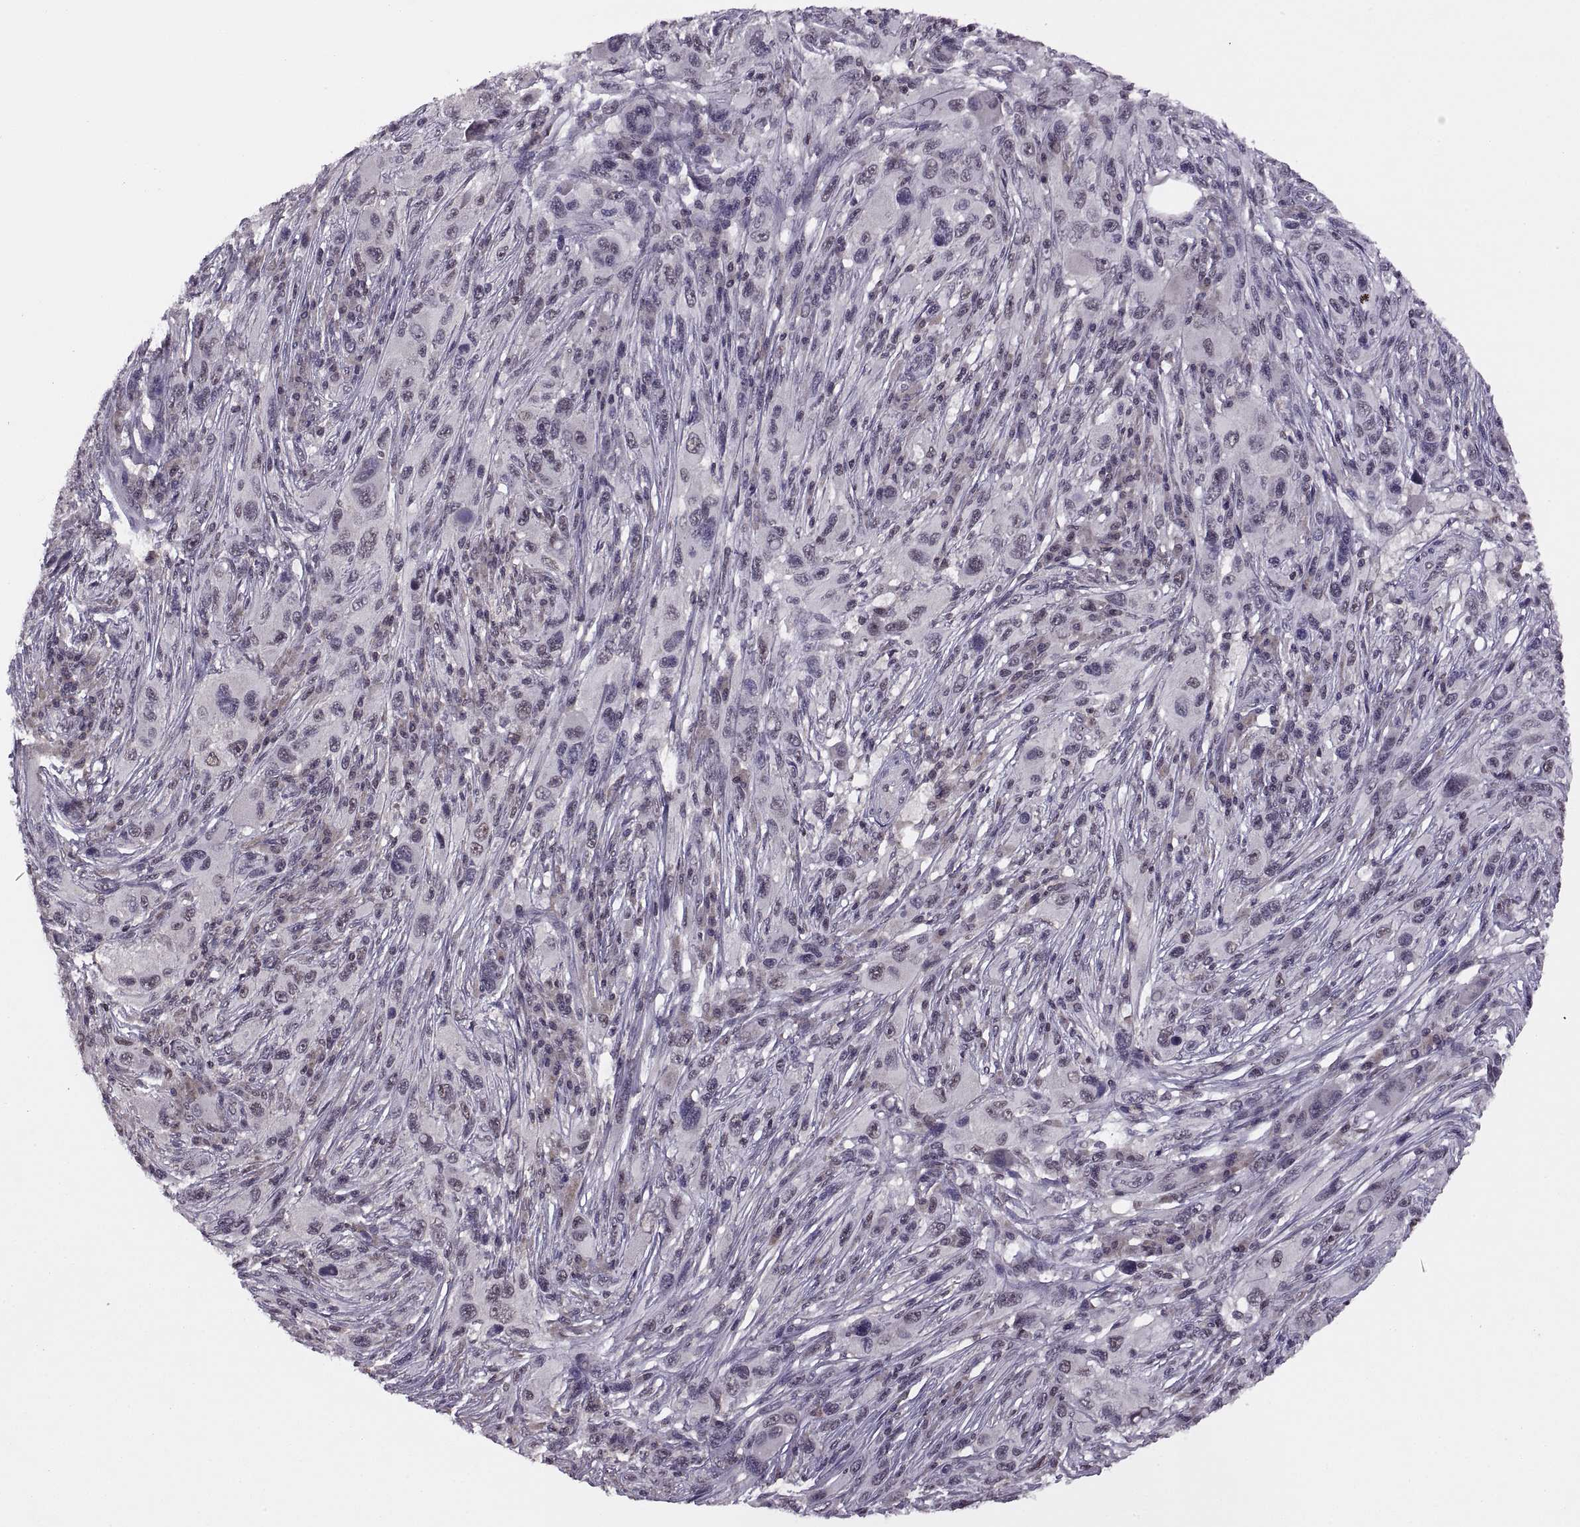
{"staining": {"intensity": "negative", "quantity": "none", "location": "none"}, "tissue": "melanoma", "cell_type": "Tumor cells", "image_type": "cancer", "snomed": [{"axis": "morphology", "description": "Malignant melanoma, NOS"}, {"axis": "topography", "description": "Skin"}], "caption": "Immunohistochemical staining of melanoma shows no significant positivity in tumor cells.", "gene": "INTS3", "patient": {"sex": "male", "age": 53}}